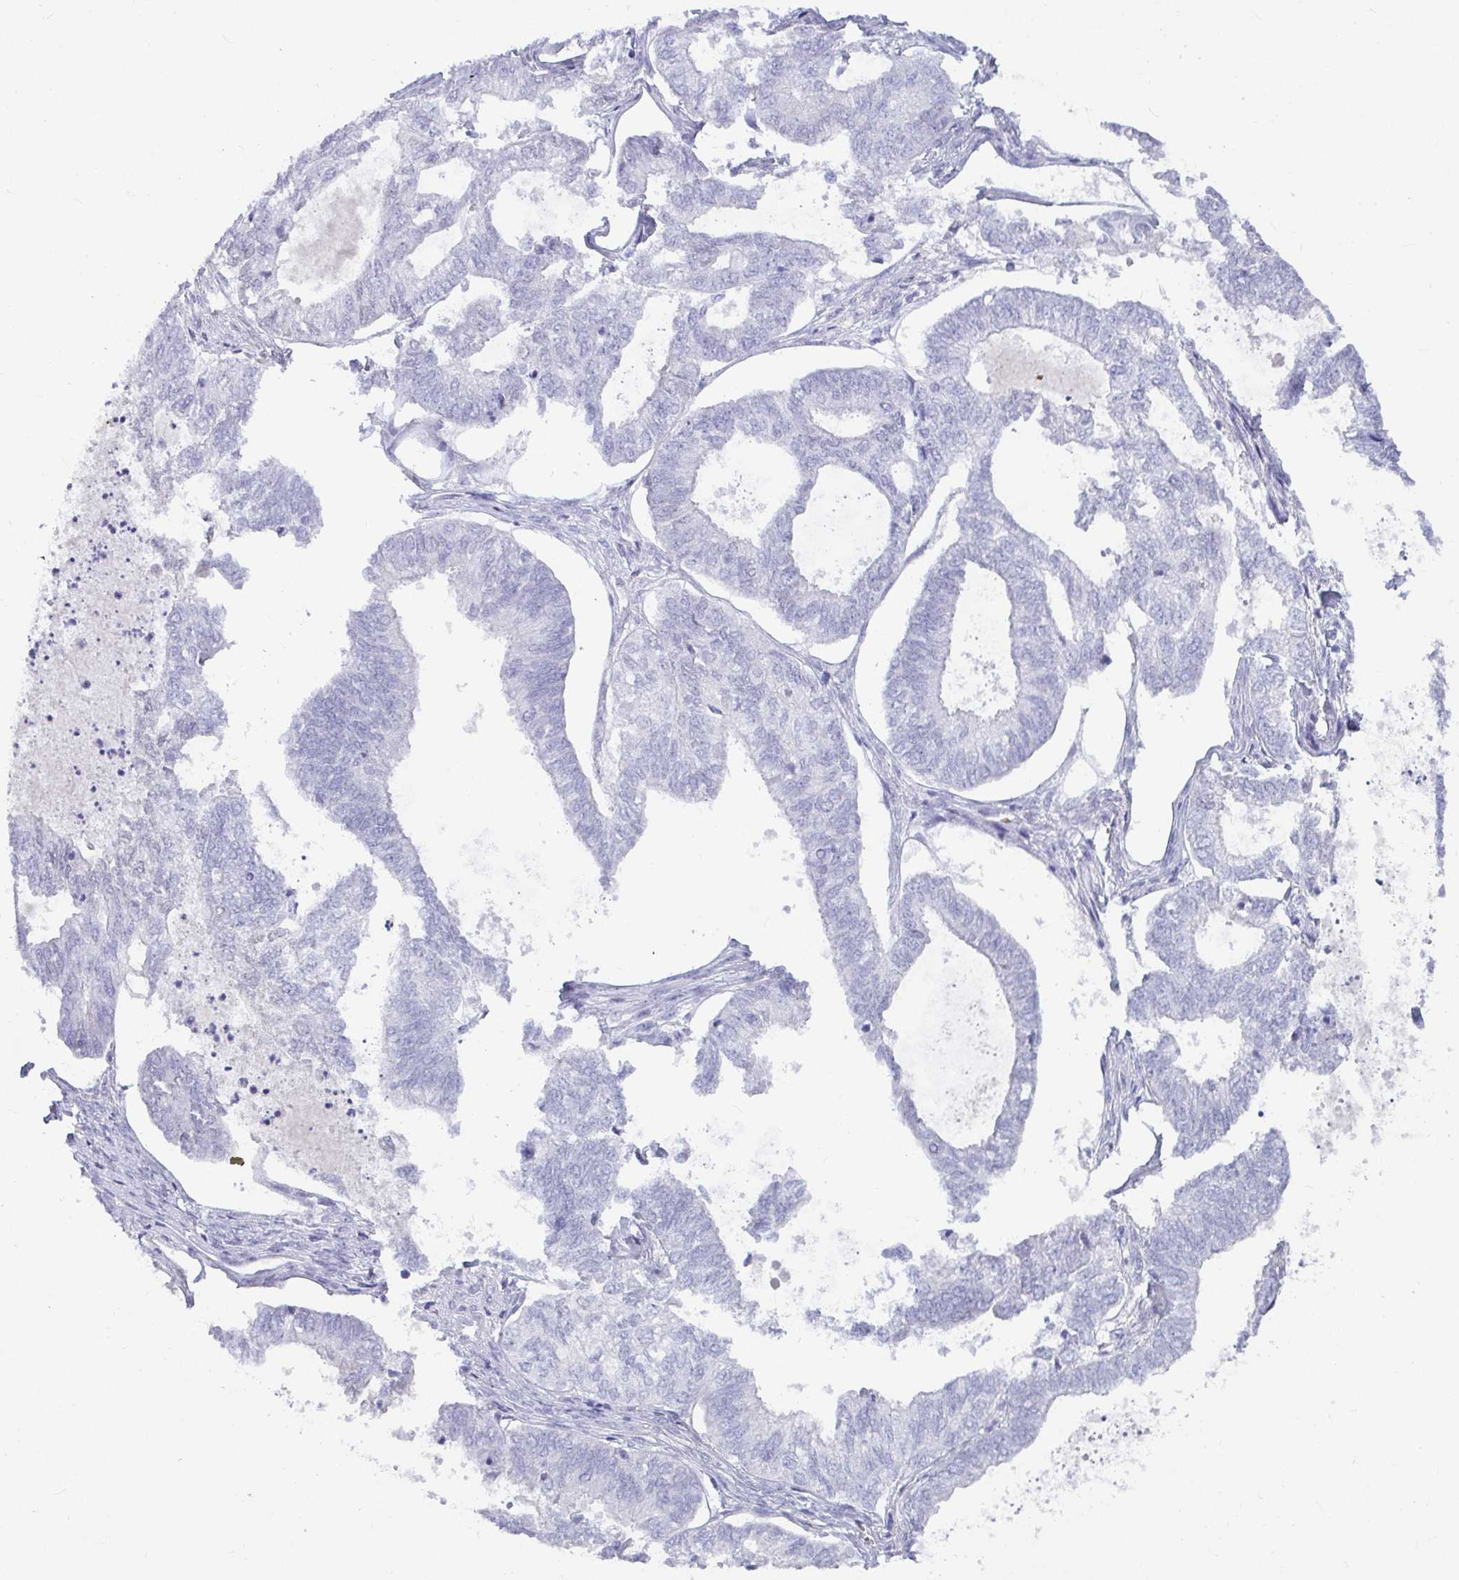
{"staining": {"intensity": "negative", "quantity": "none", "location": "none"}, "tissue": "ovarian cancer", "cell_type": "Tumor cells", "image_type": "cancer", "snomed": [{"axis": "morphology", "description": "Carcinoma, endometroid"}, {"axis": "topography", "description": "Ovary"}], "caption": "Endometroid carcinoma (ovarian) was stained to show a protein in brown. There is no significant positivity in tumor cells. (DAB (3,3'-diaminobenzidine) IHC, high magnification).", "gene": "NPY", "patient": {"sex": "female", "age": 64}}